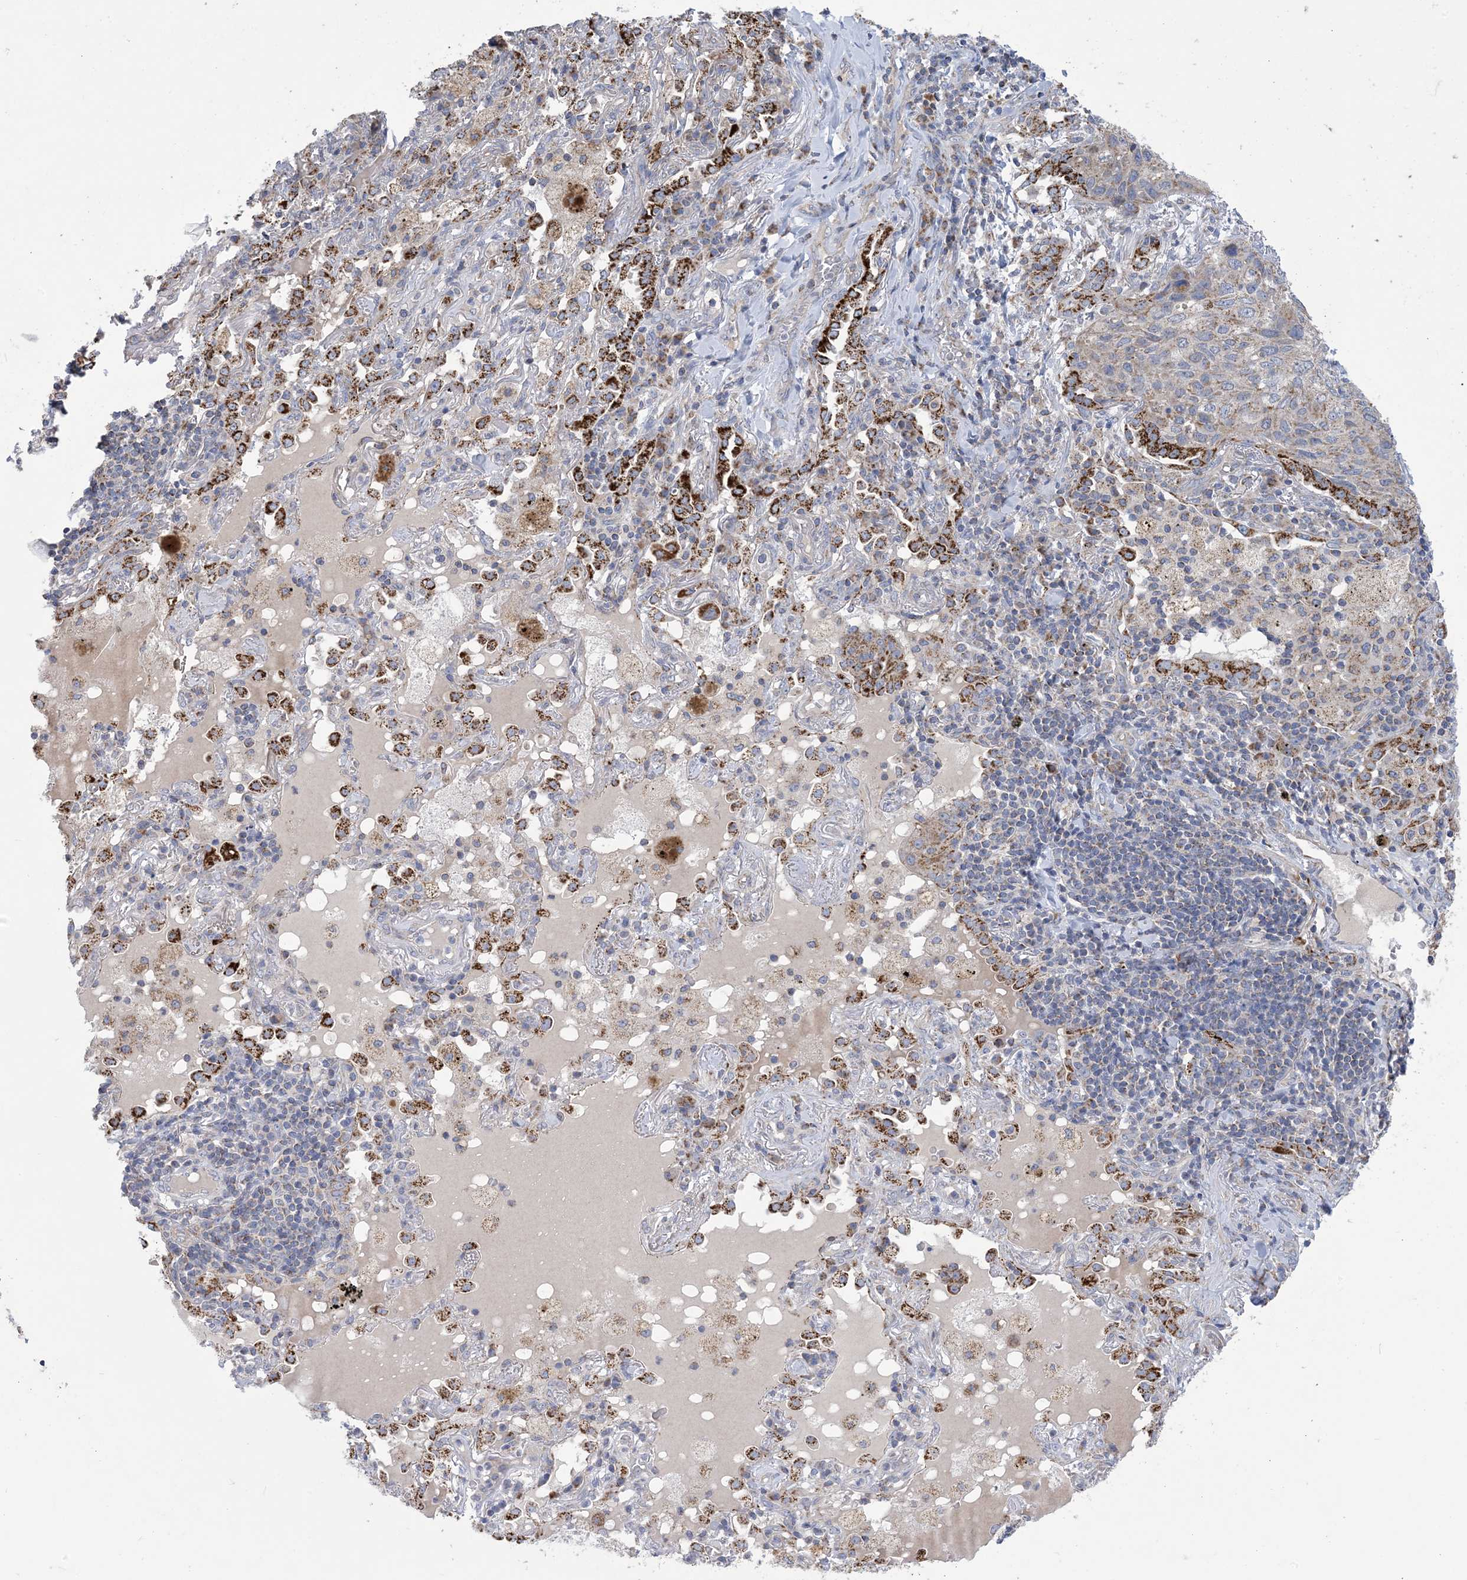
{"staining": {"intensity": "weak", "quantity": "<25%", "location": "cytoplasmic/membranous"}, "tissue": "lung cancer", "cell_type": "Tumor cells", "image_type": "cancer", "snomed": [{"axis": "morphology", "description": "Squamous cell carcinoma, NOS"}, {"axis": "topography", "description": "Lung"}], "caption": "Squamous cell carcinoma (lung) was stained to show a protein in brown. There is no significant expression in tumor cells.", "gene": "CLEC16A", "patient": {"sex": "female", "age": 63}}